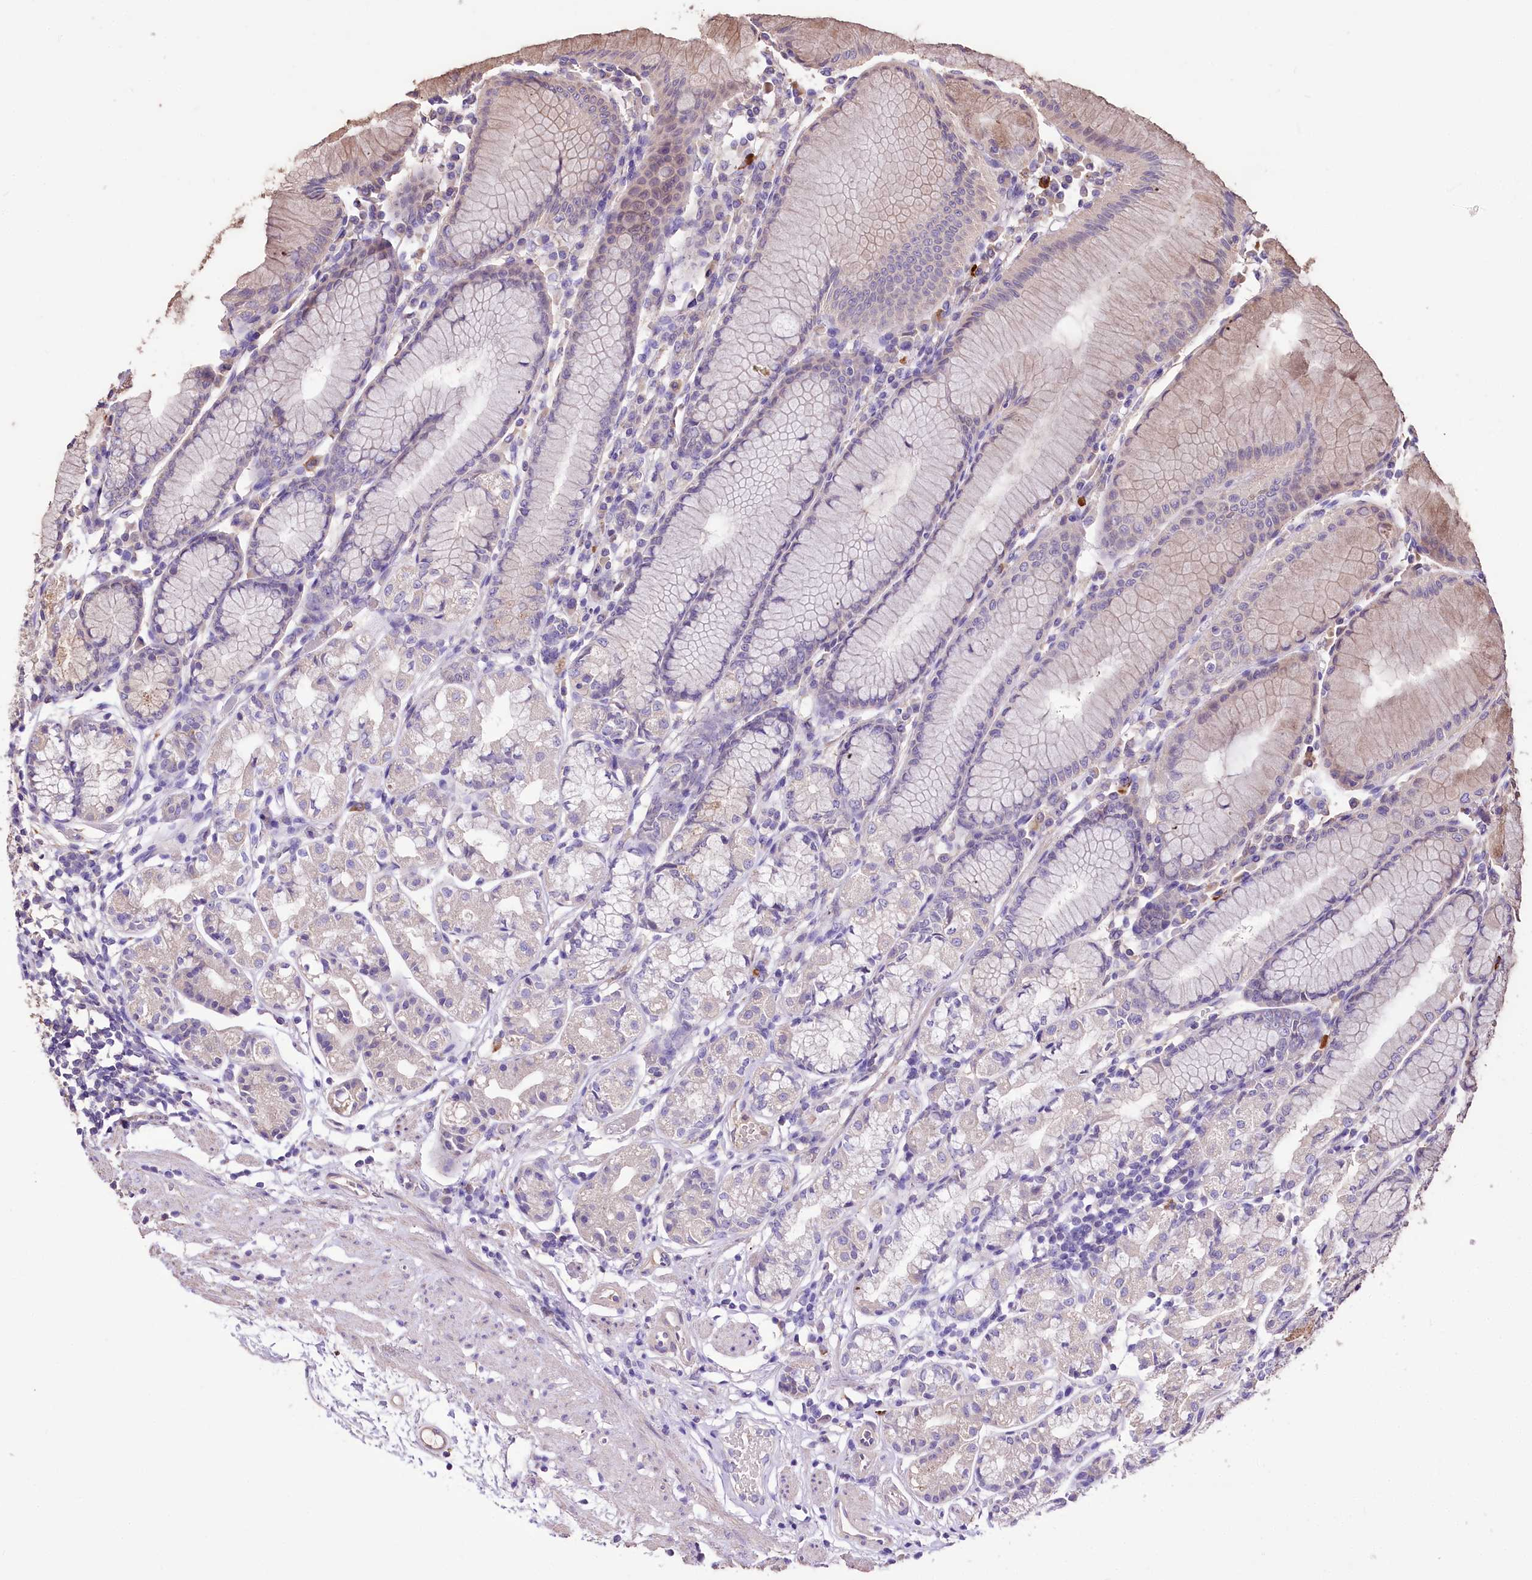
{"staining": {"intensity": "weak", "quantity": "<25%", "location": "cytoplasmic/membranous"}, "tissue": "stomach", "cell_type": "Glandular cells", "image_type": "normal", "snomed": [{"axis": "morphology", "description": "Normal tissue, NOS"}, {"axis": "topography", "description": "Stomach"}], "caption": "An IHC histopathology image of normal stomach is shown. There is no staining in glandular cells of stomach.", "gene": "PCYOX1L", "patient": {"sex": "female", "age": 57}}